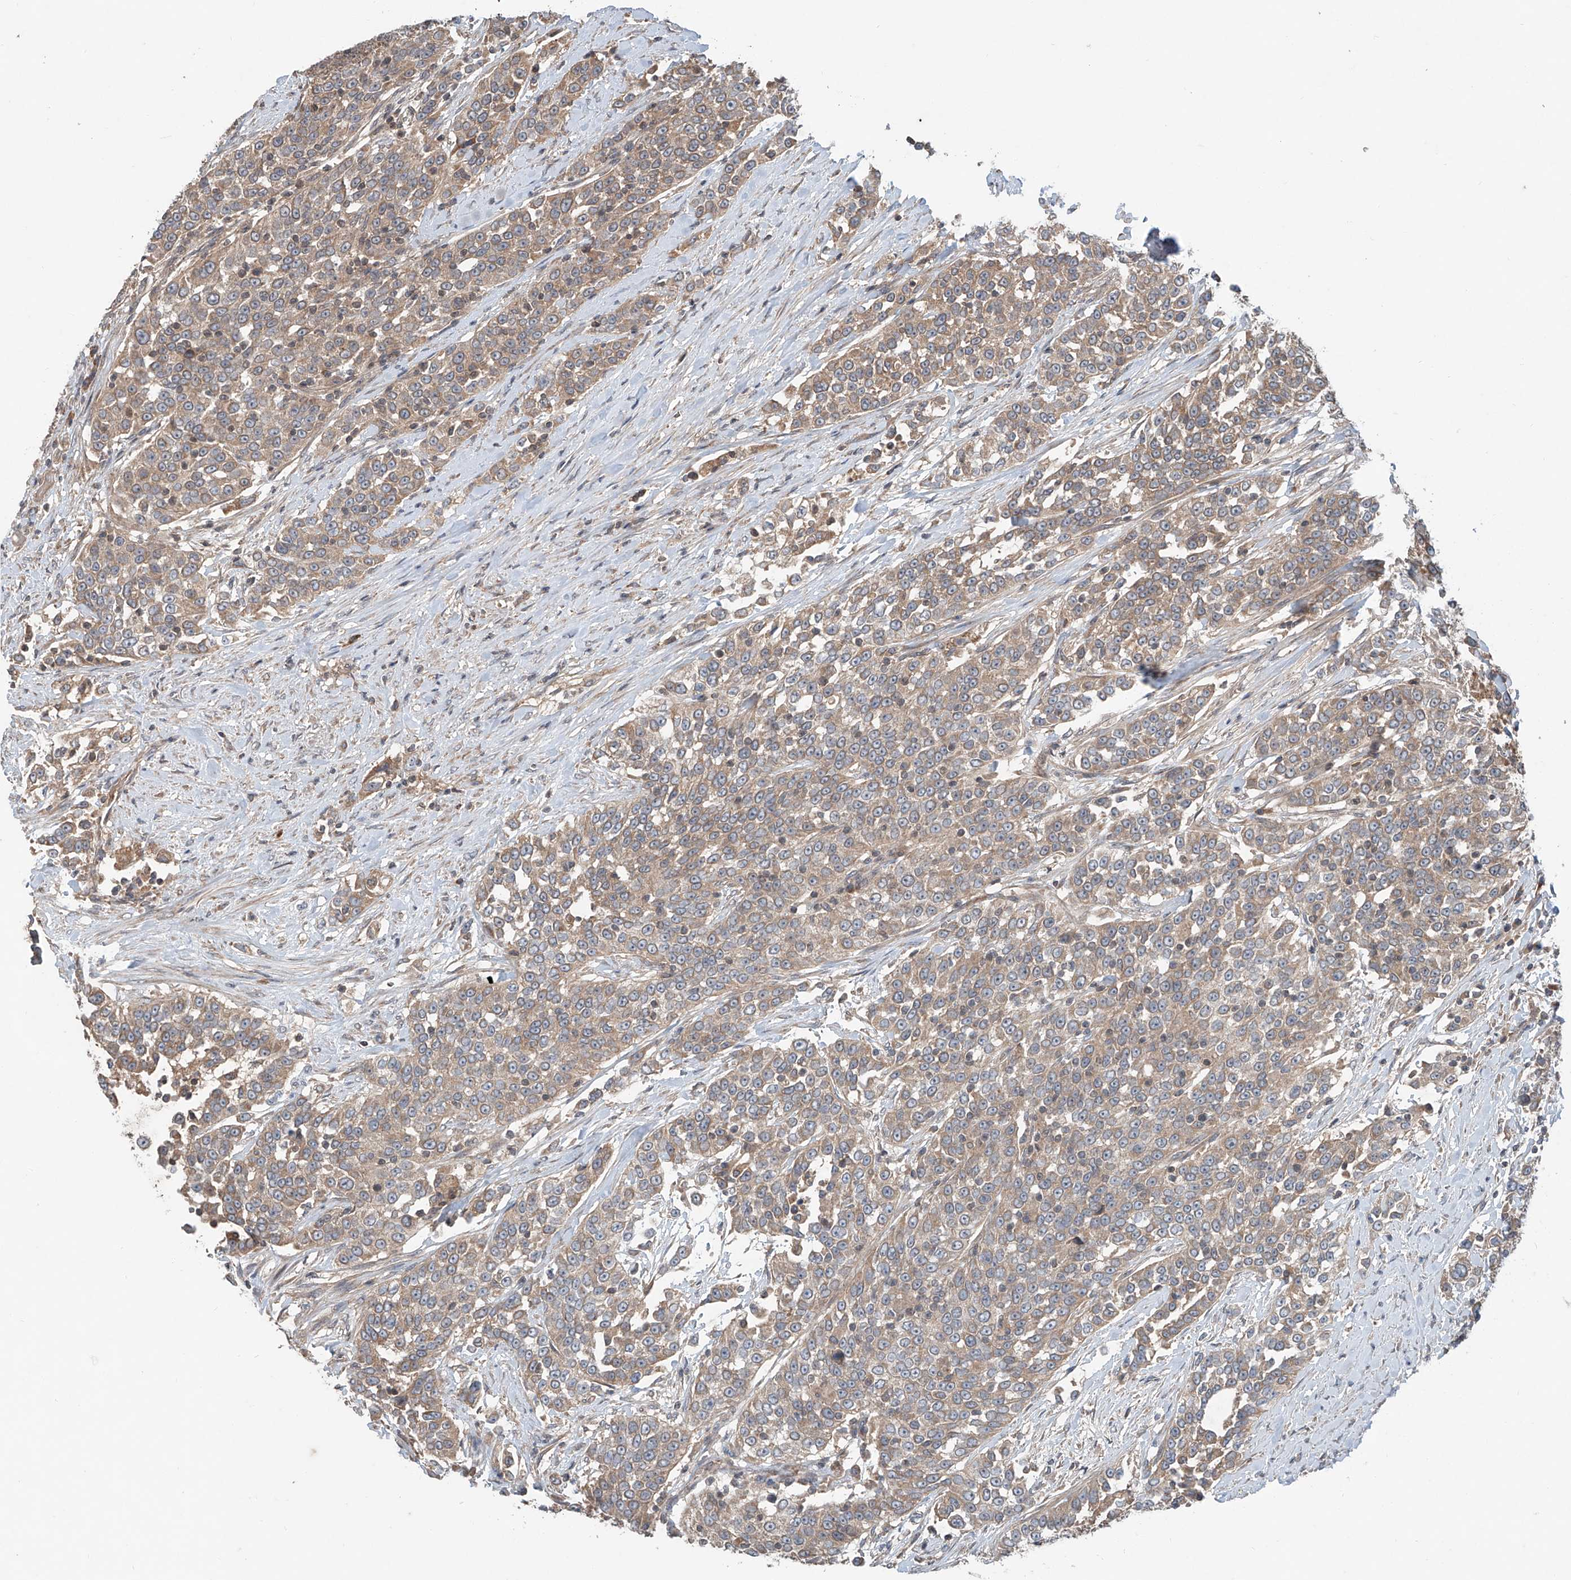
{"staining": {"intensity": "weak", "quantity": ">75%", "location": "cytoplasmic/membranous"}, "tissue": "urothelial cancer", "cell_type": "Tumor cells", "image_type": "cancer", "snomed": [{"axis": "morphology", "description": "Urothelial carcinoma, High grade"}, {"axis": "topography", "description": "Urinary bladder"}], "caption": "Brown immunohistochemical staining in human urothelial cancer displays weak cytoplasmic/membranous staining in about >75% of tumor cells.", "gene": "ADAM23", "patient": {"sex": "female", "age": 80}}